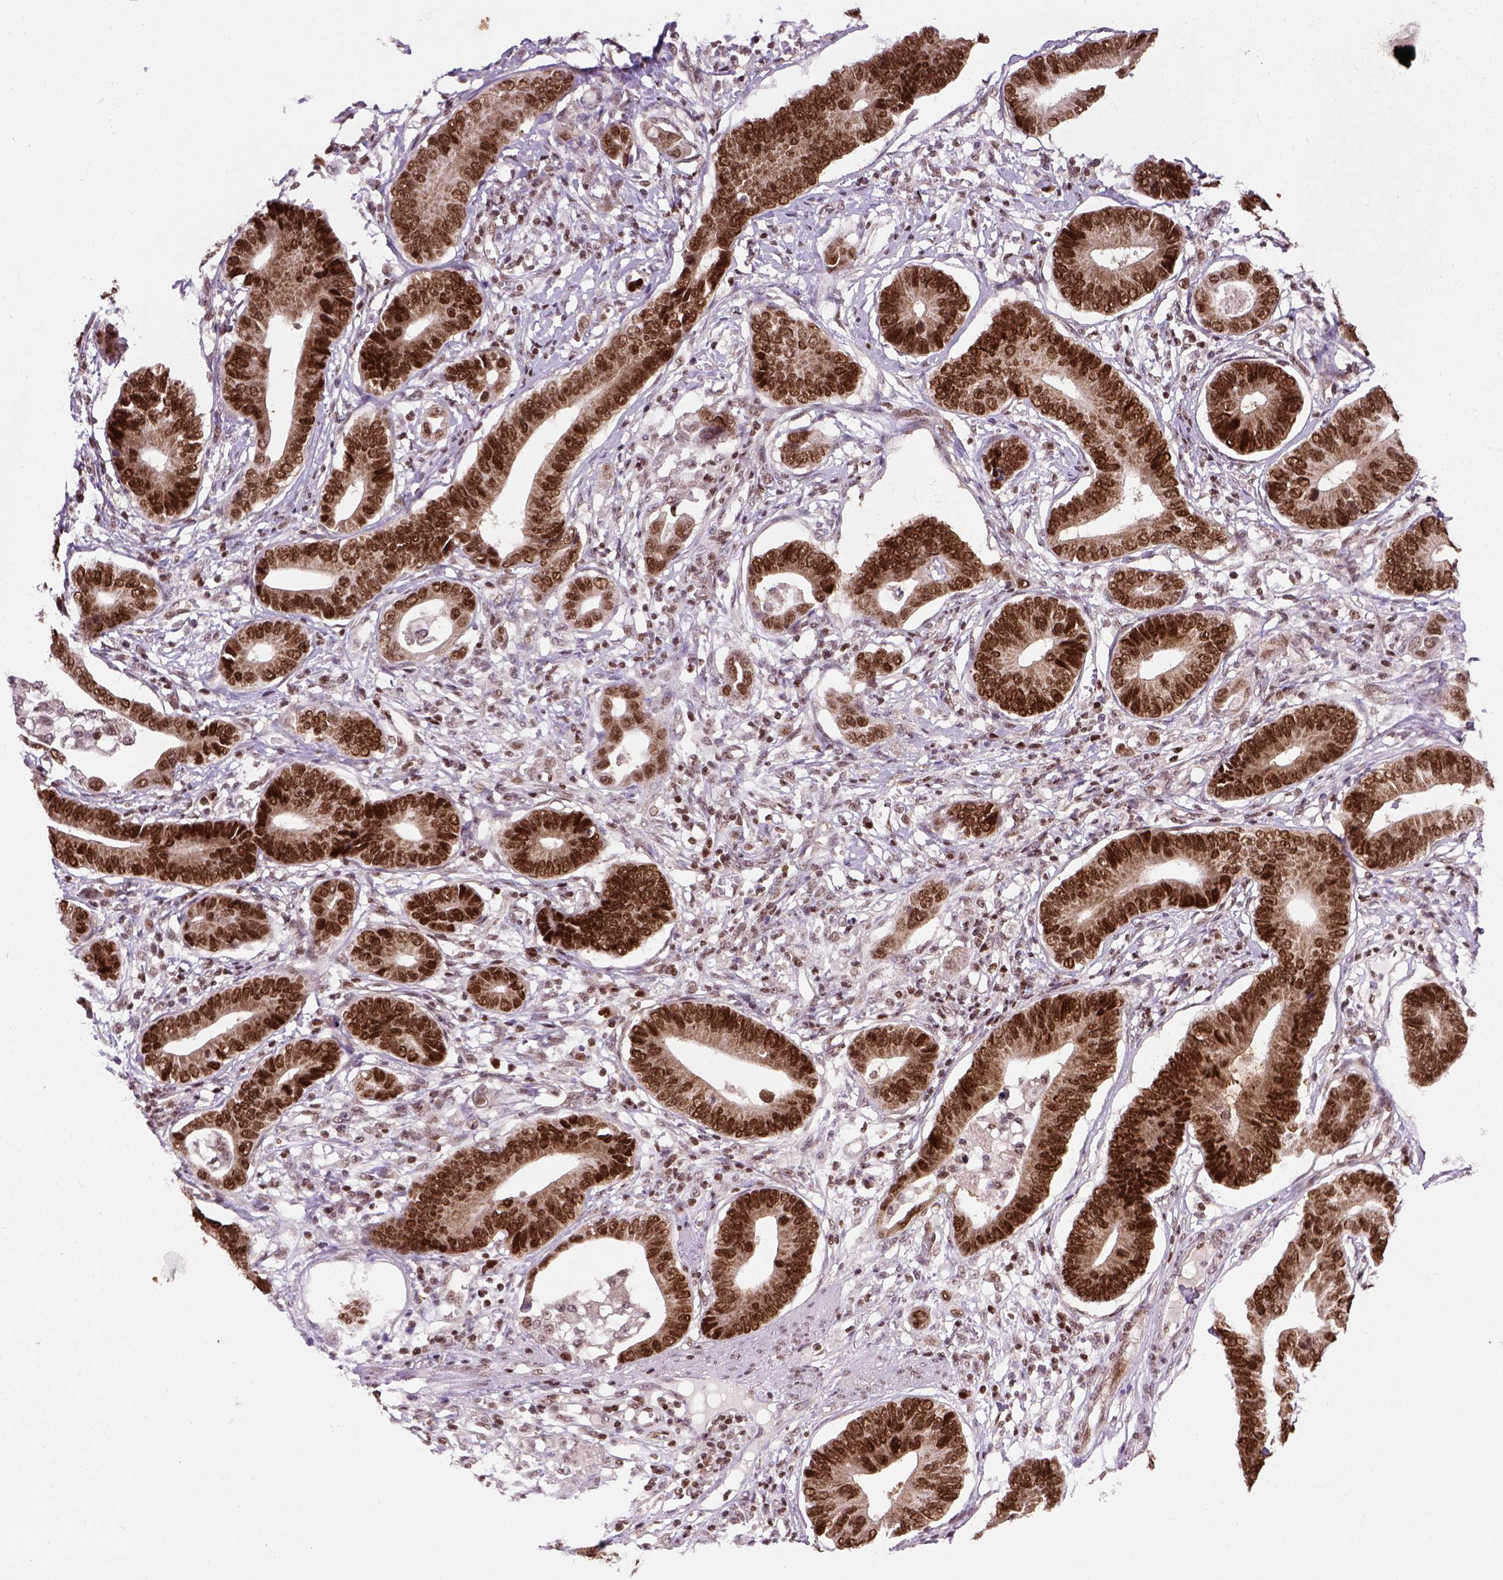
{"staining": {"intensity": "strong", "quantity": ">75%", "location": "nuclear"}, "tissue": "stomach cancer", "cell_type": "Tumor cells", "image_type": "cancer", "snomed": [{"axis": "morphology", "description": "Adenocarcinoma, NOS"}, {"axis": "topography", "description": "Stomach"}], "caption": "Immunohistochemistry photomicrograph of neoplastic tissue: stomach adenocarcinoma stained using immunohistochemistry (IHC) shows high levels of strong protein expression localized specifically in the nuclear of tumor cells, appearing as a nuclear brown color.", "gene": "MGMT", "patient": {"sex": "male", "age": 84}}